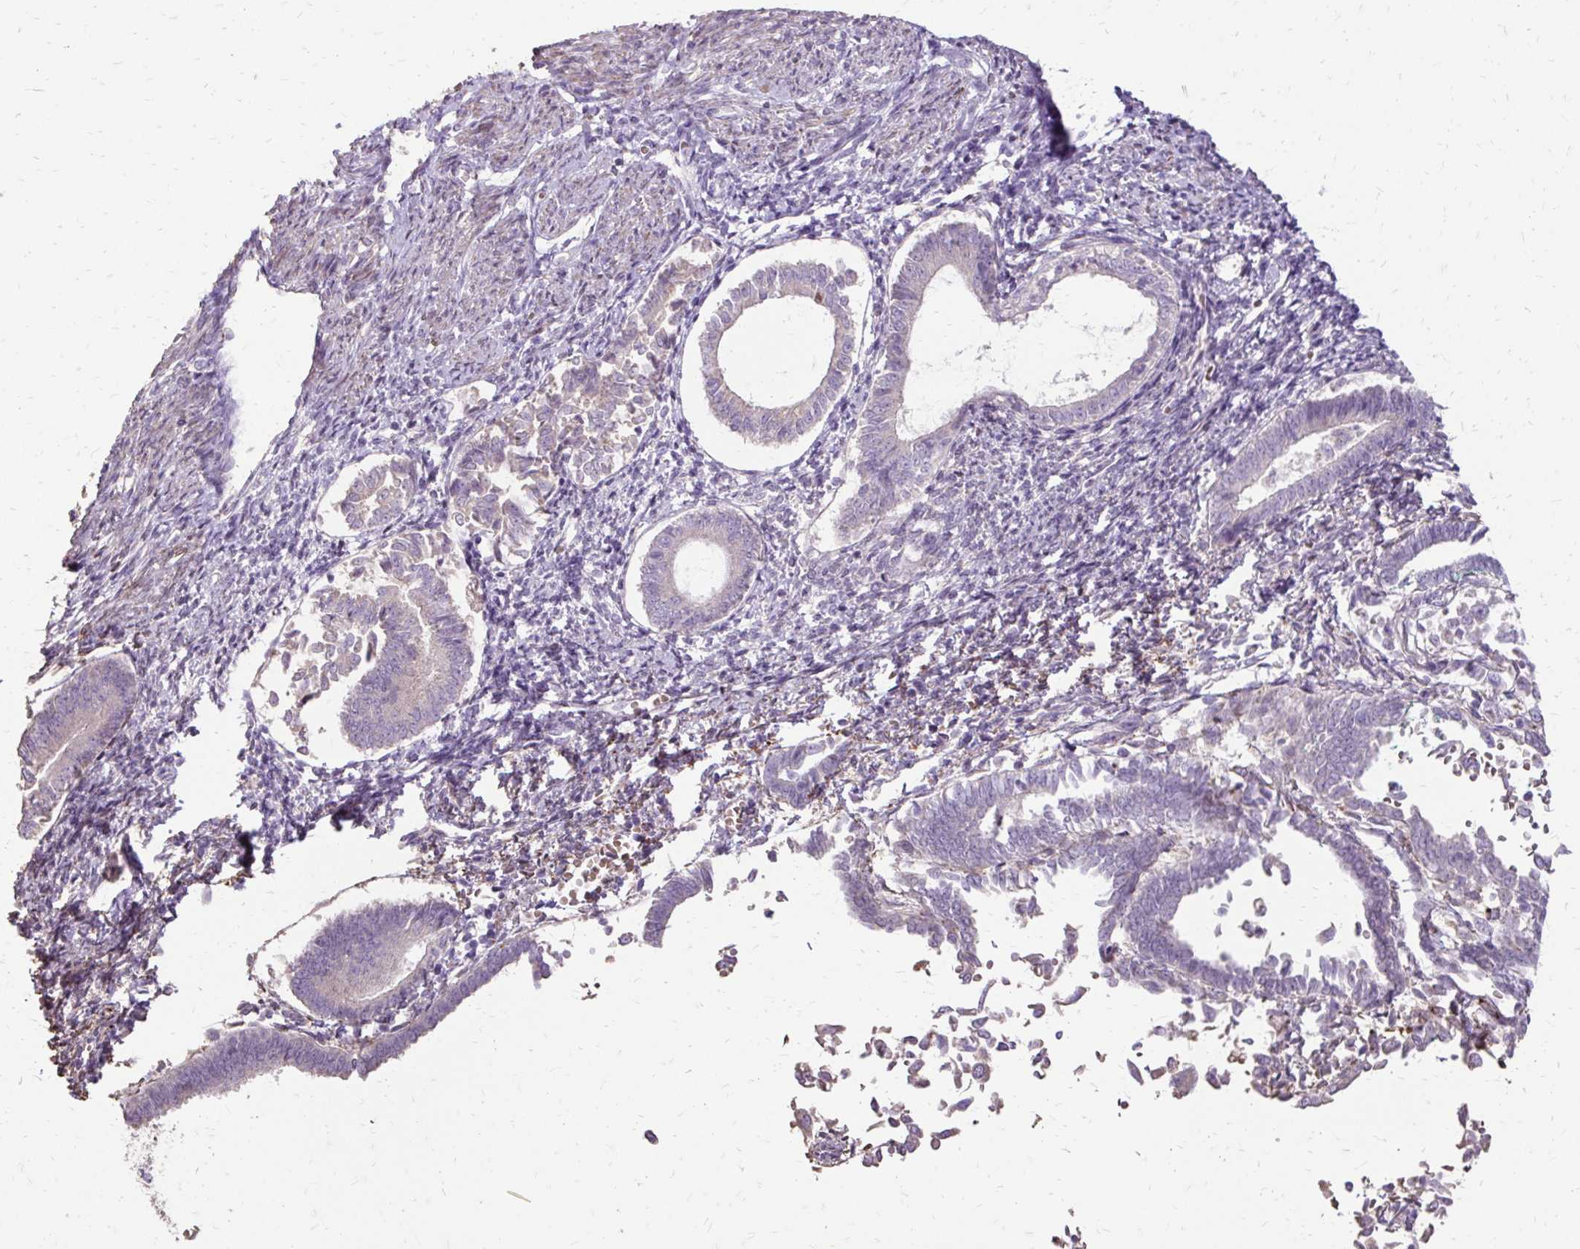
{"staining": {"intensity": "negative", "quantity": "none", "location": "none"}, "tissue": "endometrial cancer", "cell_type": "Tumor cells", "image_type": "cancer", "snomed": [{"axis": "morphology", "description": "Adenocarcinoma, NOS"}, {"axis": "topography", "description": "Endometrium"}], "caption": "Endometrial cancer stained for a protein using immunohistochemistry displays no staining tumor cells.", "gene": "MYORG", "patient": {"sex": "female", "age": 65}}